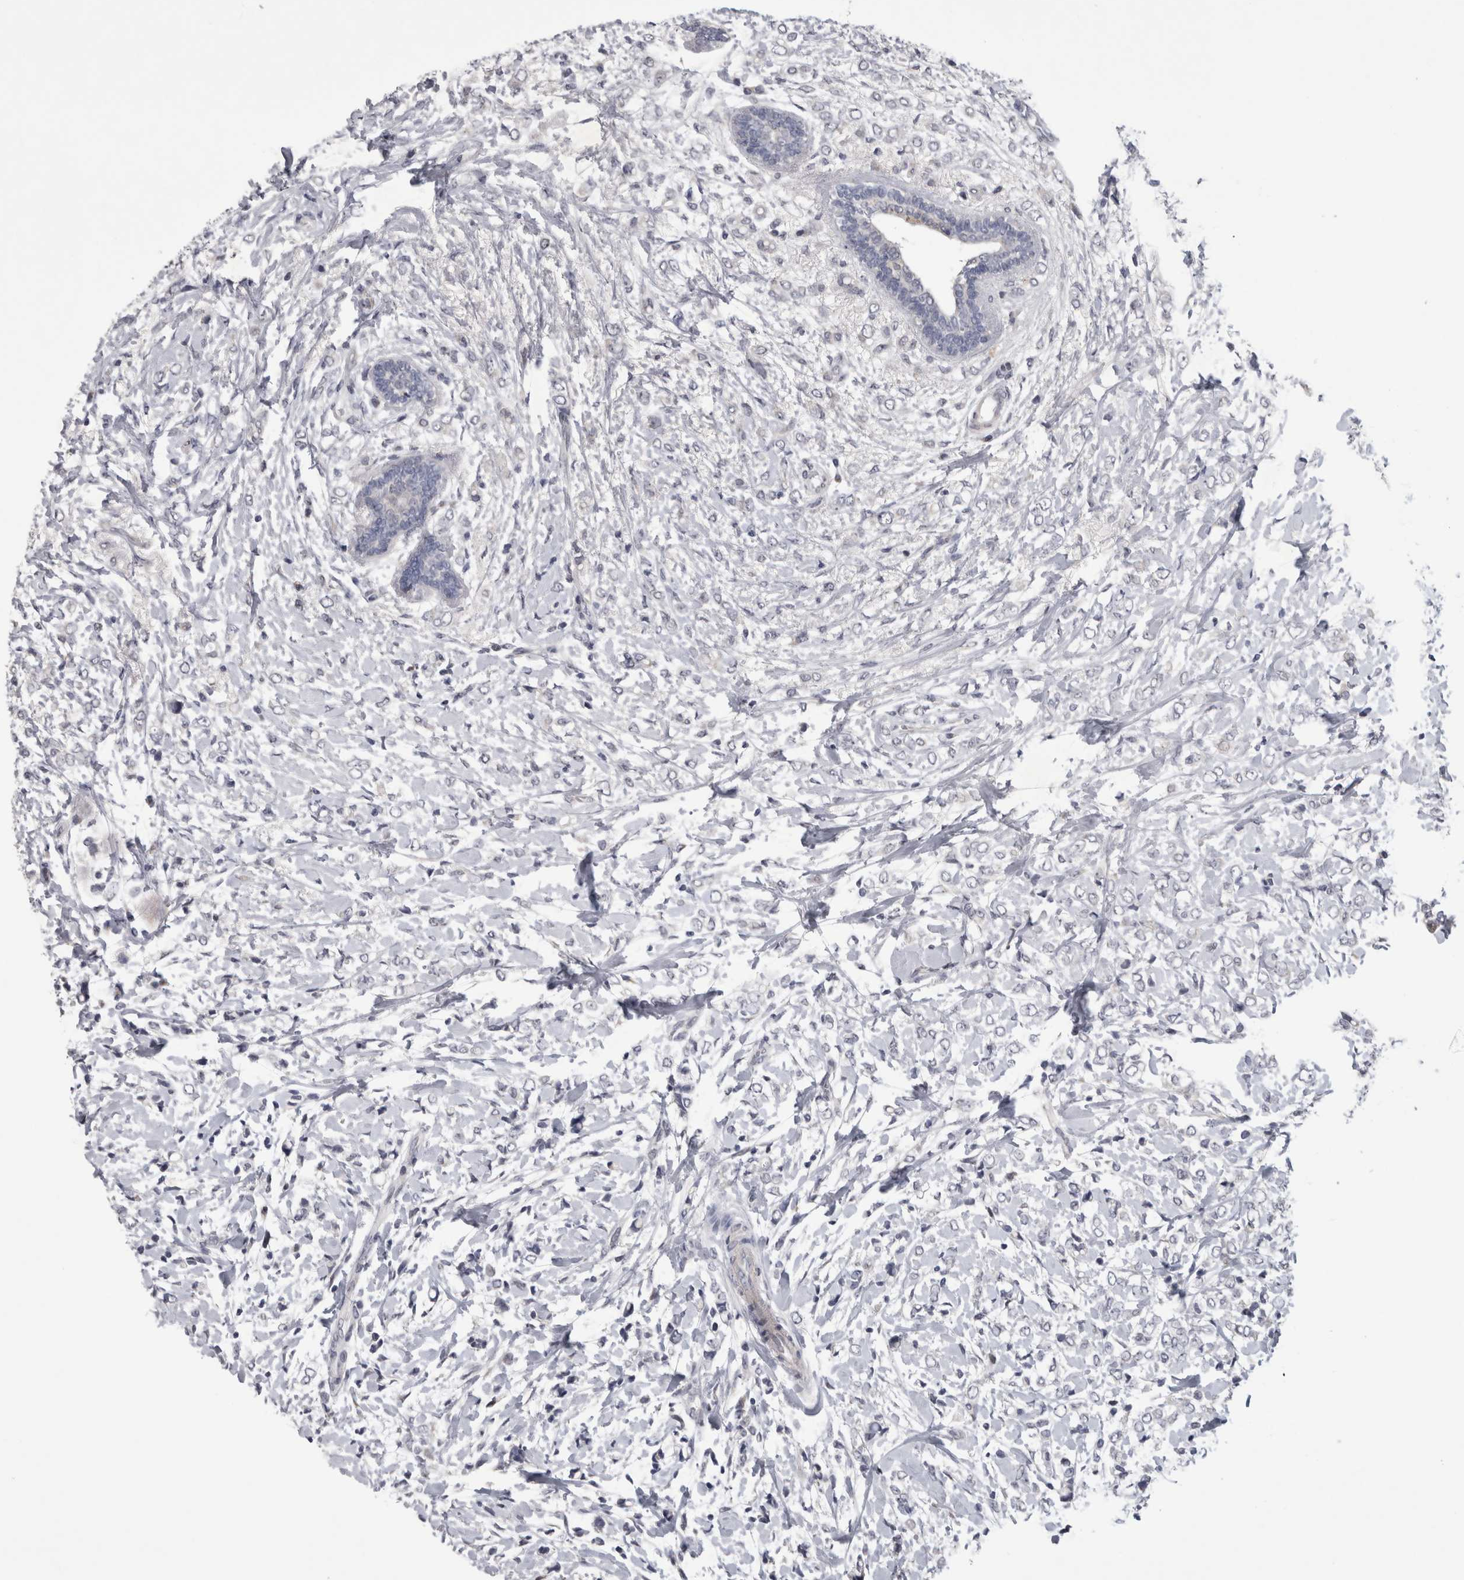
{"staining": {"intensity": "negative", "quantity": "none", "location": "none"}, "tissue": "breast cancer", "cell_type": "Tumor cells", "image_type": "cancer", "snomed": [{"axis": "morphology", "description": "Normal tissue, NOS"}, {"axis": "morphology", "description": "Lobular carcinoma"}, {"axis": "topography", "description": "Breast"}], "caption": "Immunohistochemistry of human breast cancer (lobular carcinoma) displays no positivity in tumor cells.", "gene": "IFI44", "patient": {"sex": "female", "age": 47}}